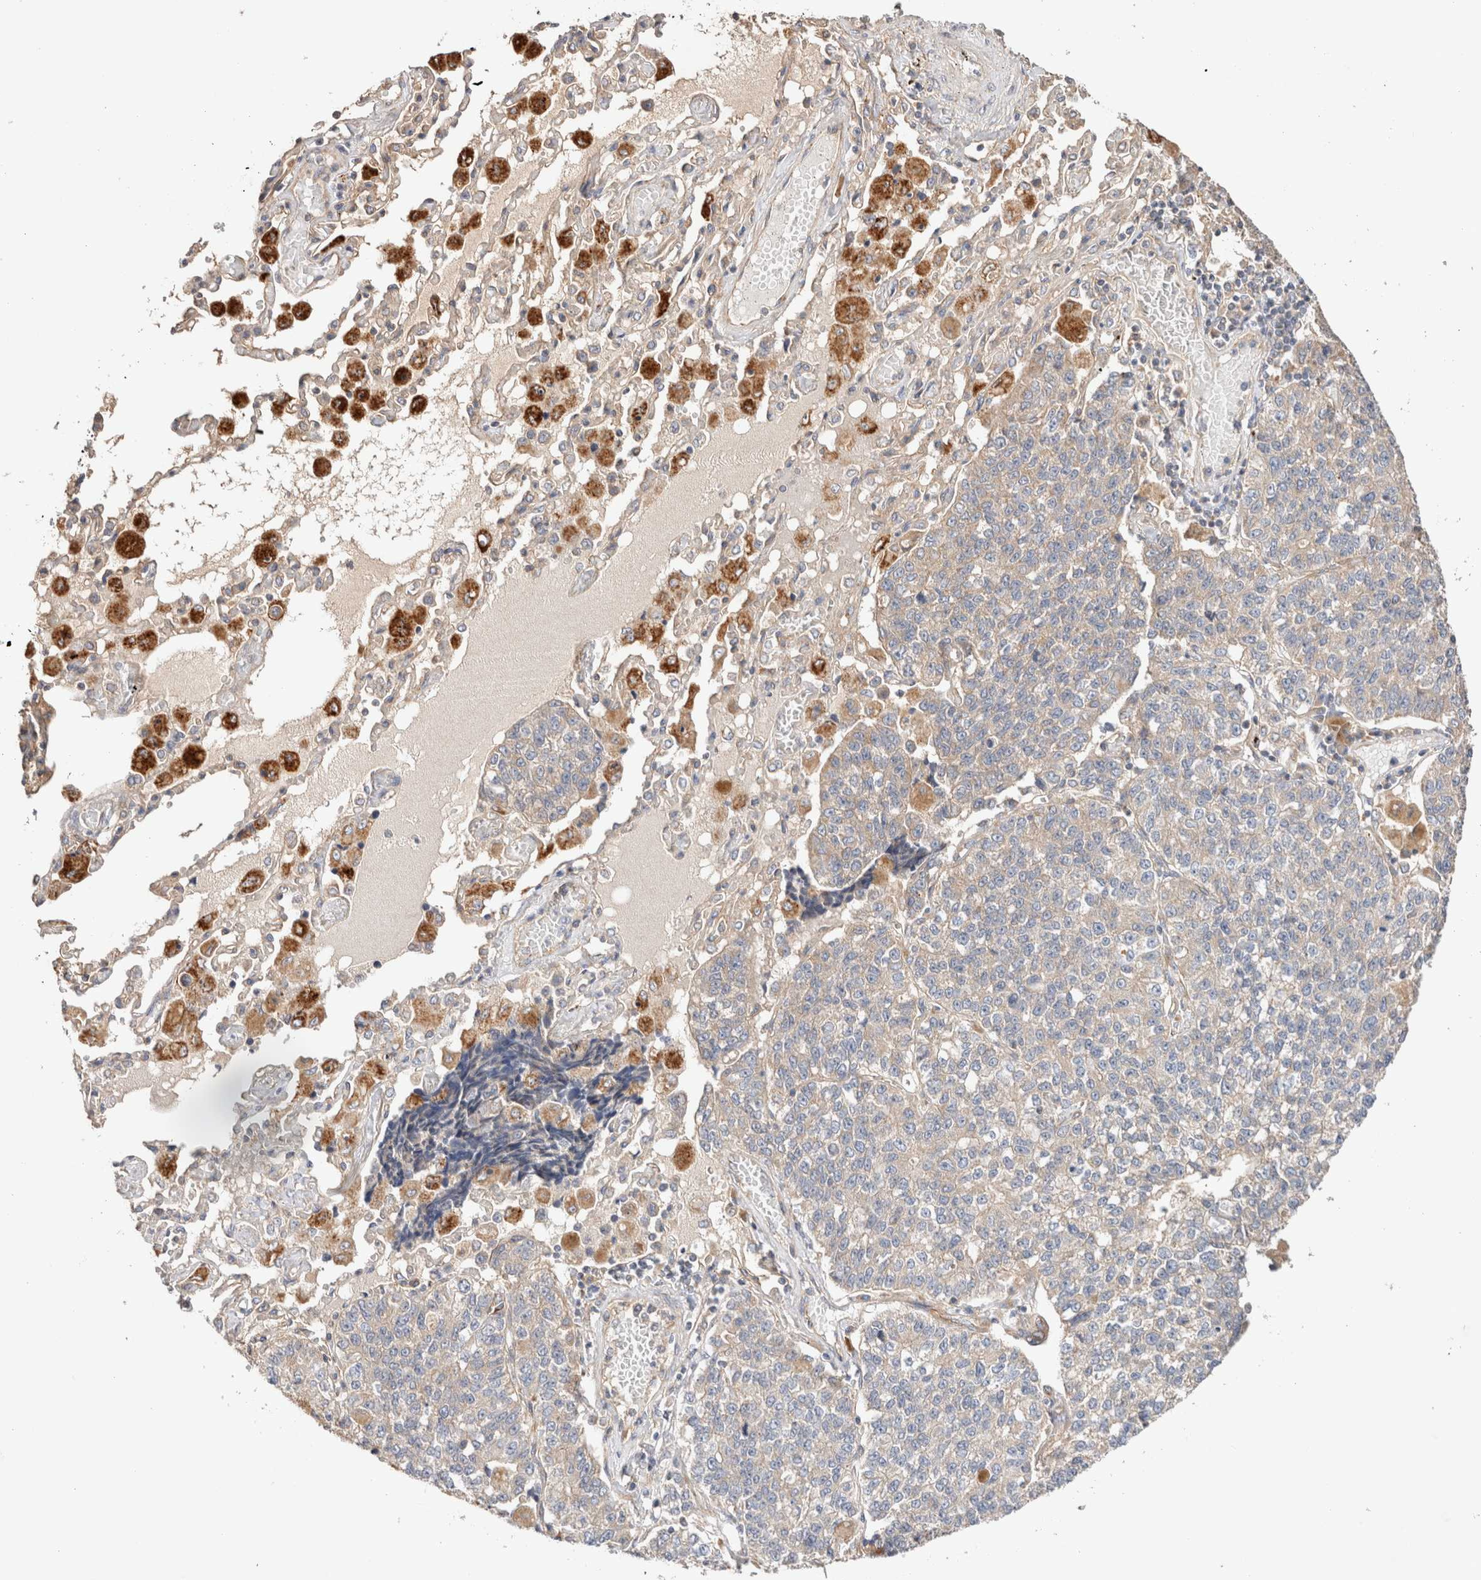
{"staining": {"intensity": "weak", "quantity": "<25%", "location": "cytoplasmic/membranous"}, "tissue": "lung cancer", "cell_type": "Tumor cells", "image_type": "cancer", "snomed": [{"axis": "morphology", "description": "Adenocarcinoma, NOS"}, {"axis": "topography", "description": "Lung"}], "caption": "DAB immunohistochemical staining of adenocarcinoma (lung) exhibits no significant expression in tumor cells.", "gene": "B3GNTL1", "patient": {"sex": "male", "age": 49}}